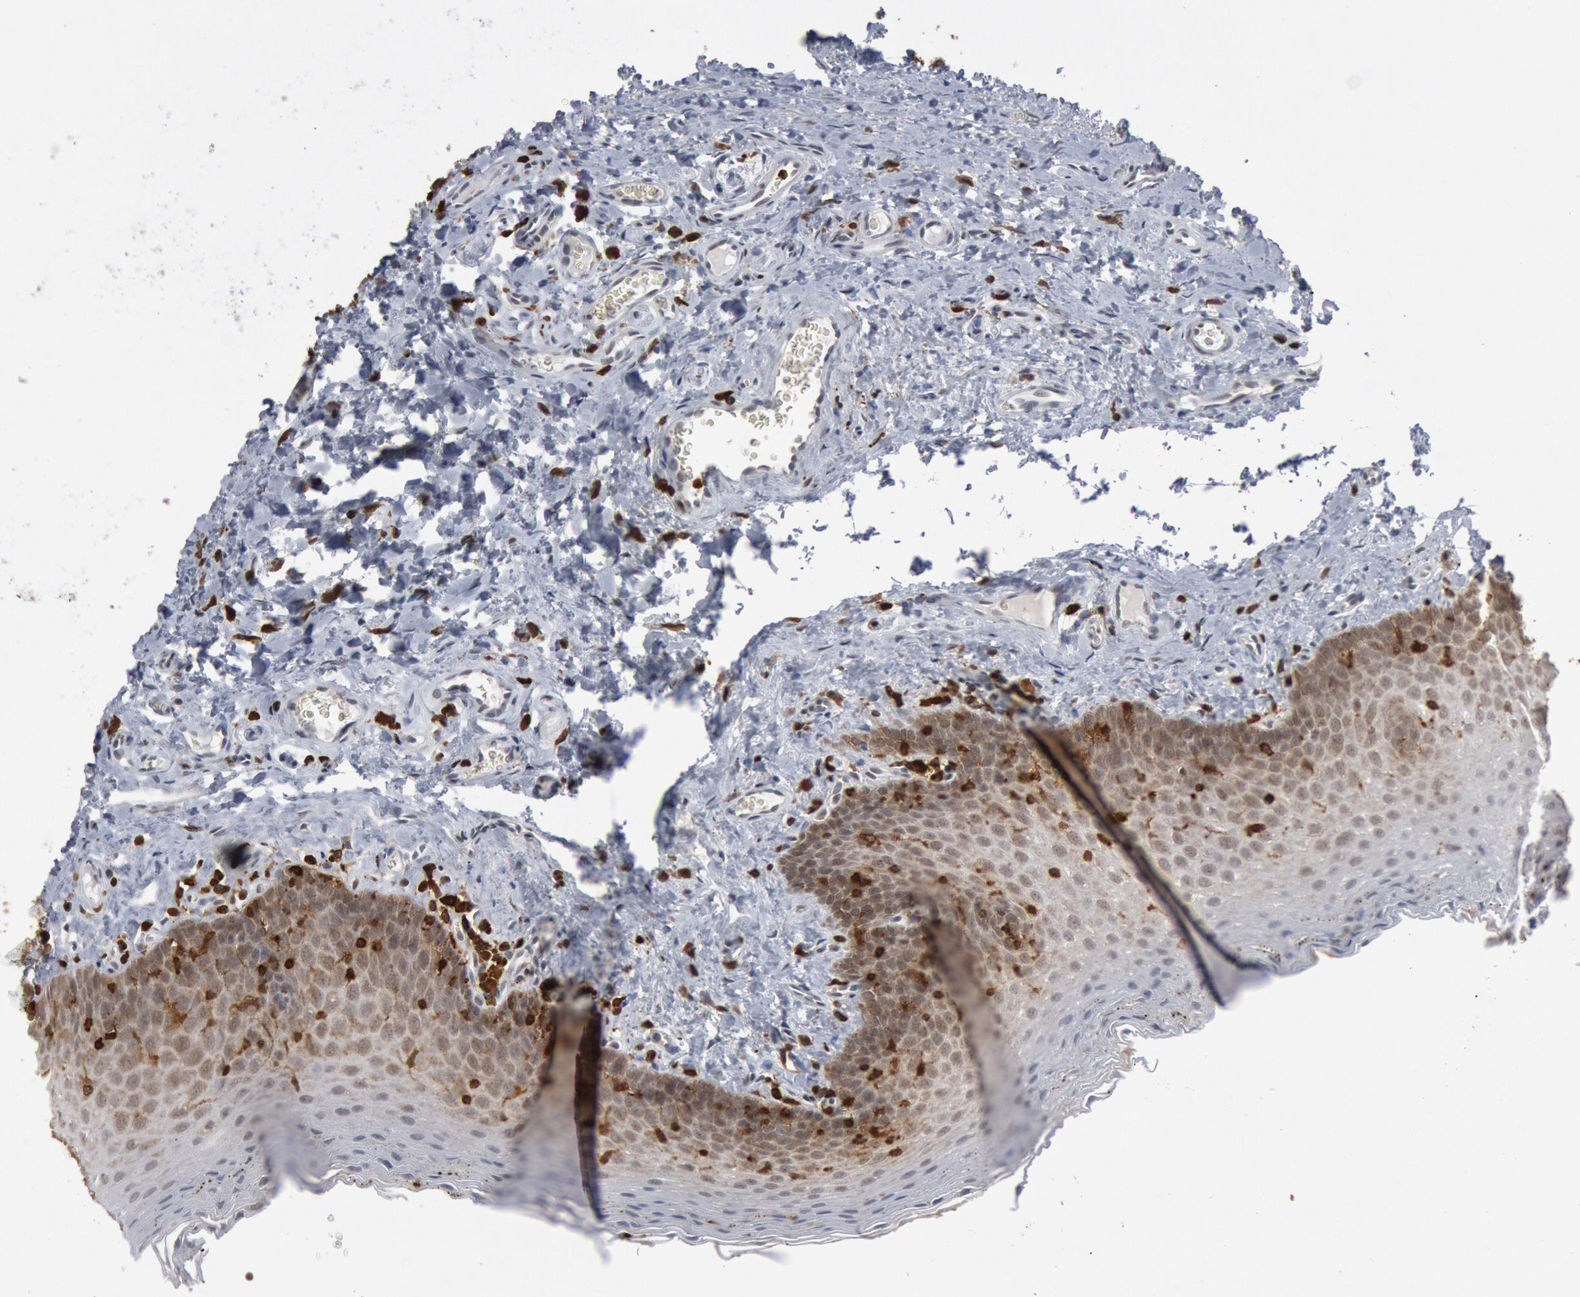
{"staining": {"intensity": "weak", "quantity": "25%-75%", "location": "cytoplasmic/membranous"}, "tissue": "oral mucosa", "cell_type": "Squamous epithelial cells", "image_type": "normal", "snomed": [{"axis": "morphology", "description": "Normal tissue, NOS"}, {"axis": "topography", "description": "Oral tissue"}], "caption": "Oral mucosa was stained to show a protein in brown. There is low levels of weak cytoplasmic/membranous positivity in approximately 25%-75% of squamous epithelial cells. (DAB (3,3'-diaminobenzidine) = brown stain, brightfield microscopy at high magnification).", "gene": "PTPN6", "patient": {"sex": "male", "age": 20}}